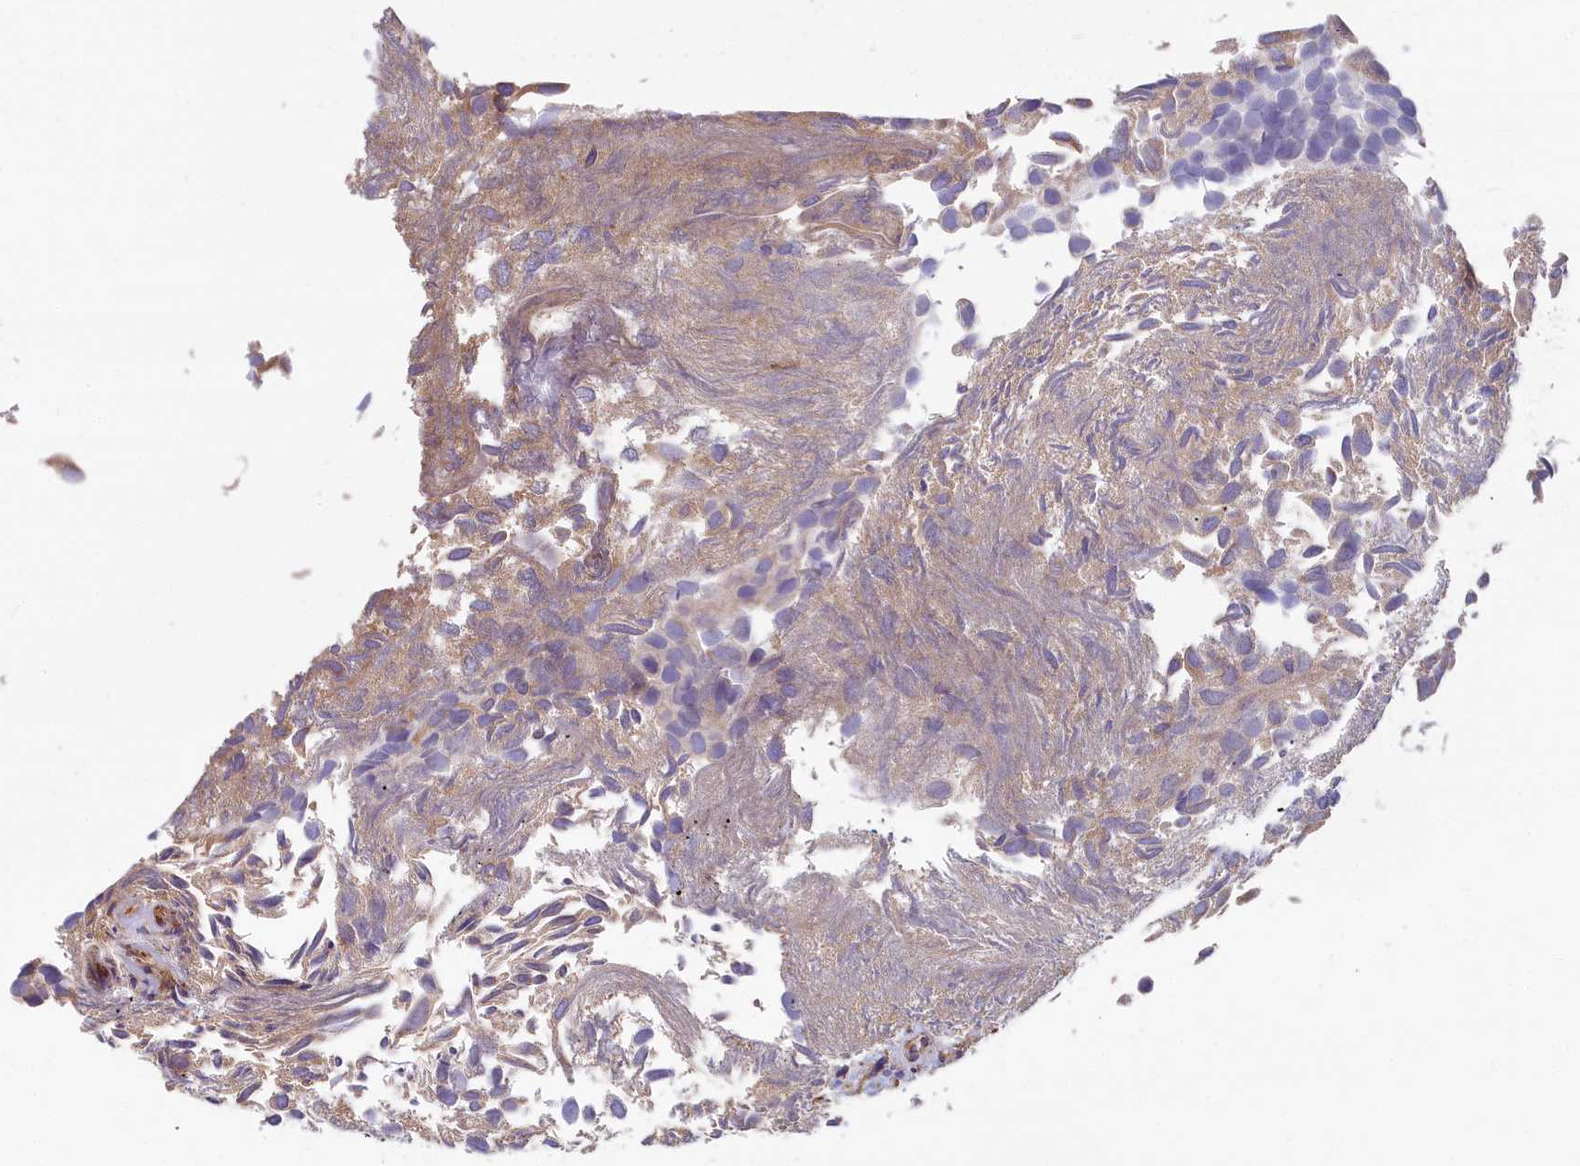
{"staining": {"intensity": "weak", "quantity": ">75%", "location": "cytoplasmic/membranous"}, "tissue": "urothelial cancer", "cell_type": "Tumor cells", "image_type": "cancer", "snomed": [{"axis": "morphology", "description": "Urothelial carcinoma, Low grade"}, {"axis": "topography", "description": "Urinary bladder"}], "caption": "Protein expression by IHC demonstrates weak cytoplasmic/membranous positivity in approximately >75% of tumor cells in urothelial cancer.", "gene": "HLA-DOA", "patient": {"sex": "male", "age": 89}}